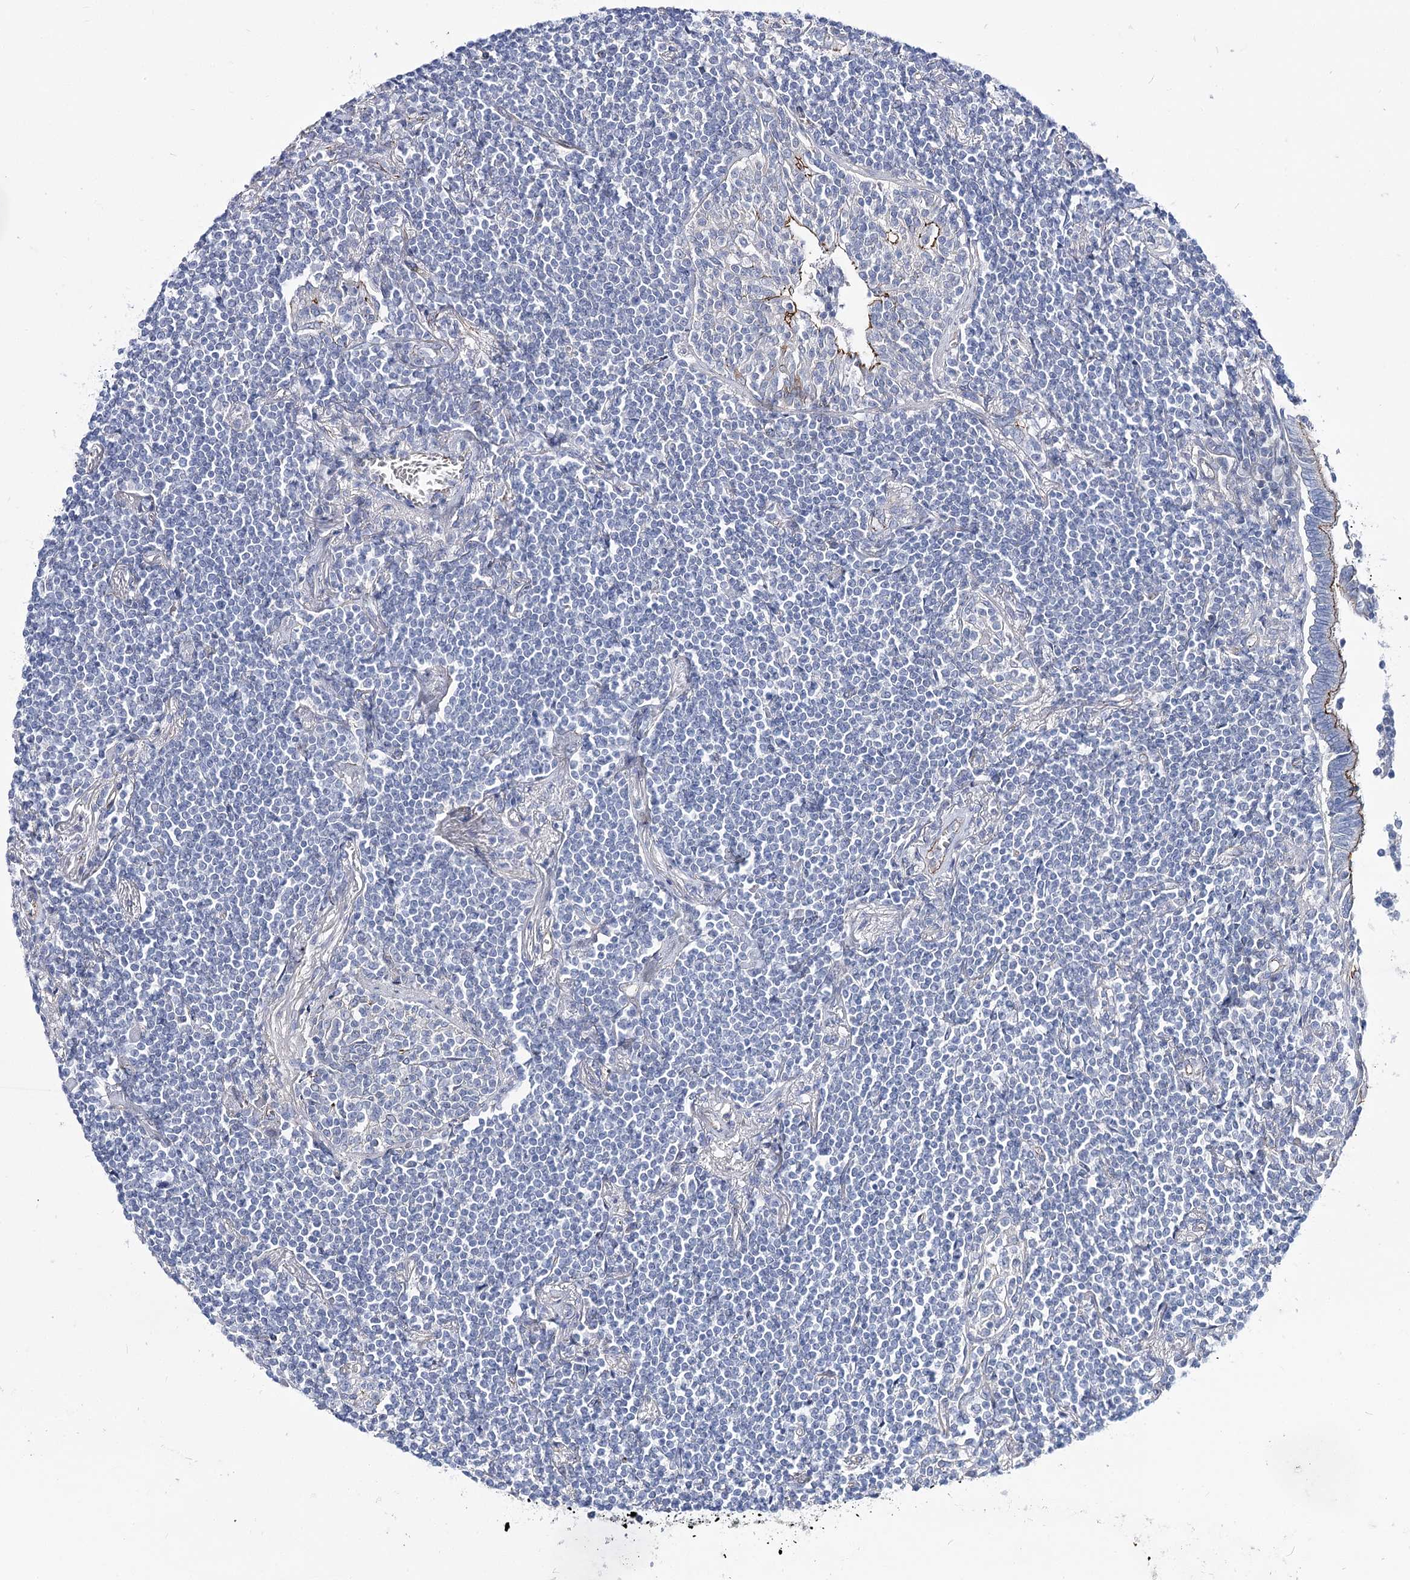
{"staining": {"intensity": "negative", "quantity": "none", "location": "none"}, "tissue": "lymphoma", "cell_type": "Tumor cells", "image_type": "cancer", "snomed": [{"axis": "morphology", "description": "Malignant lymphoma, non-Hodgkin's type, Low grade"}, {"axis": "topography", "description": "Lung"}], "caption": "Immunohistochemical staining of human low-grade malignant lymphoma, non-Hodgkin's type displays no significant staining in tumor cells. (DAB immunohistochemistry, high magnification).", "gene": "NRAP", "patient": {"sex": "female", "age": 71}}